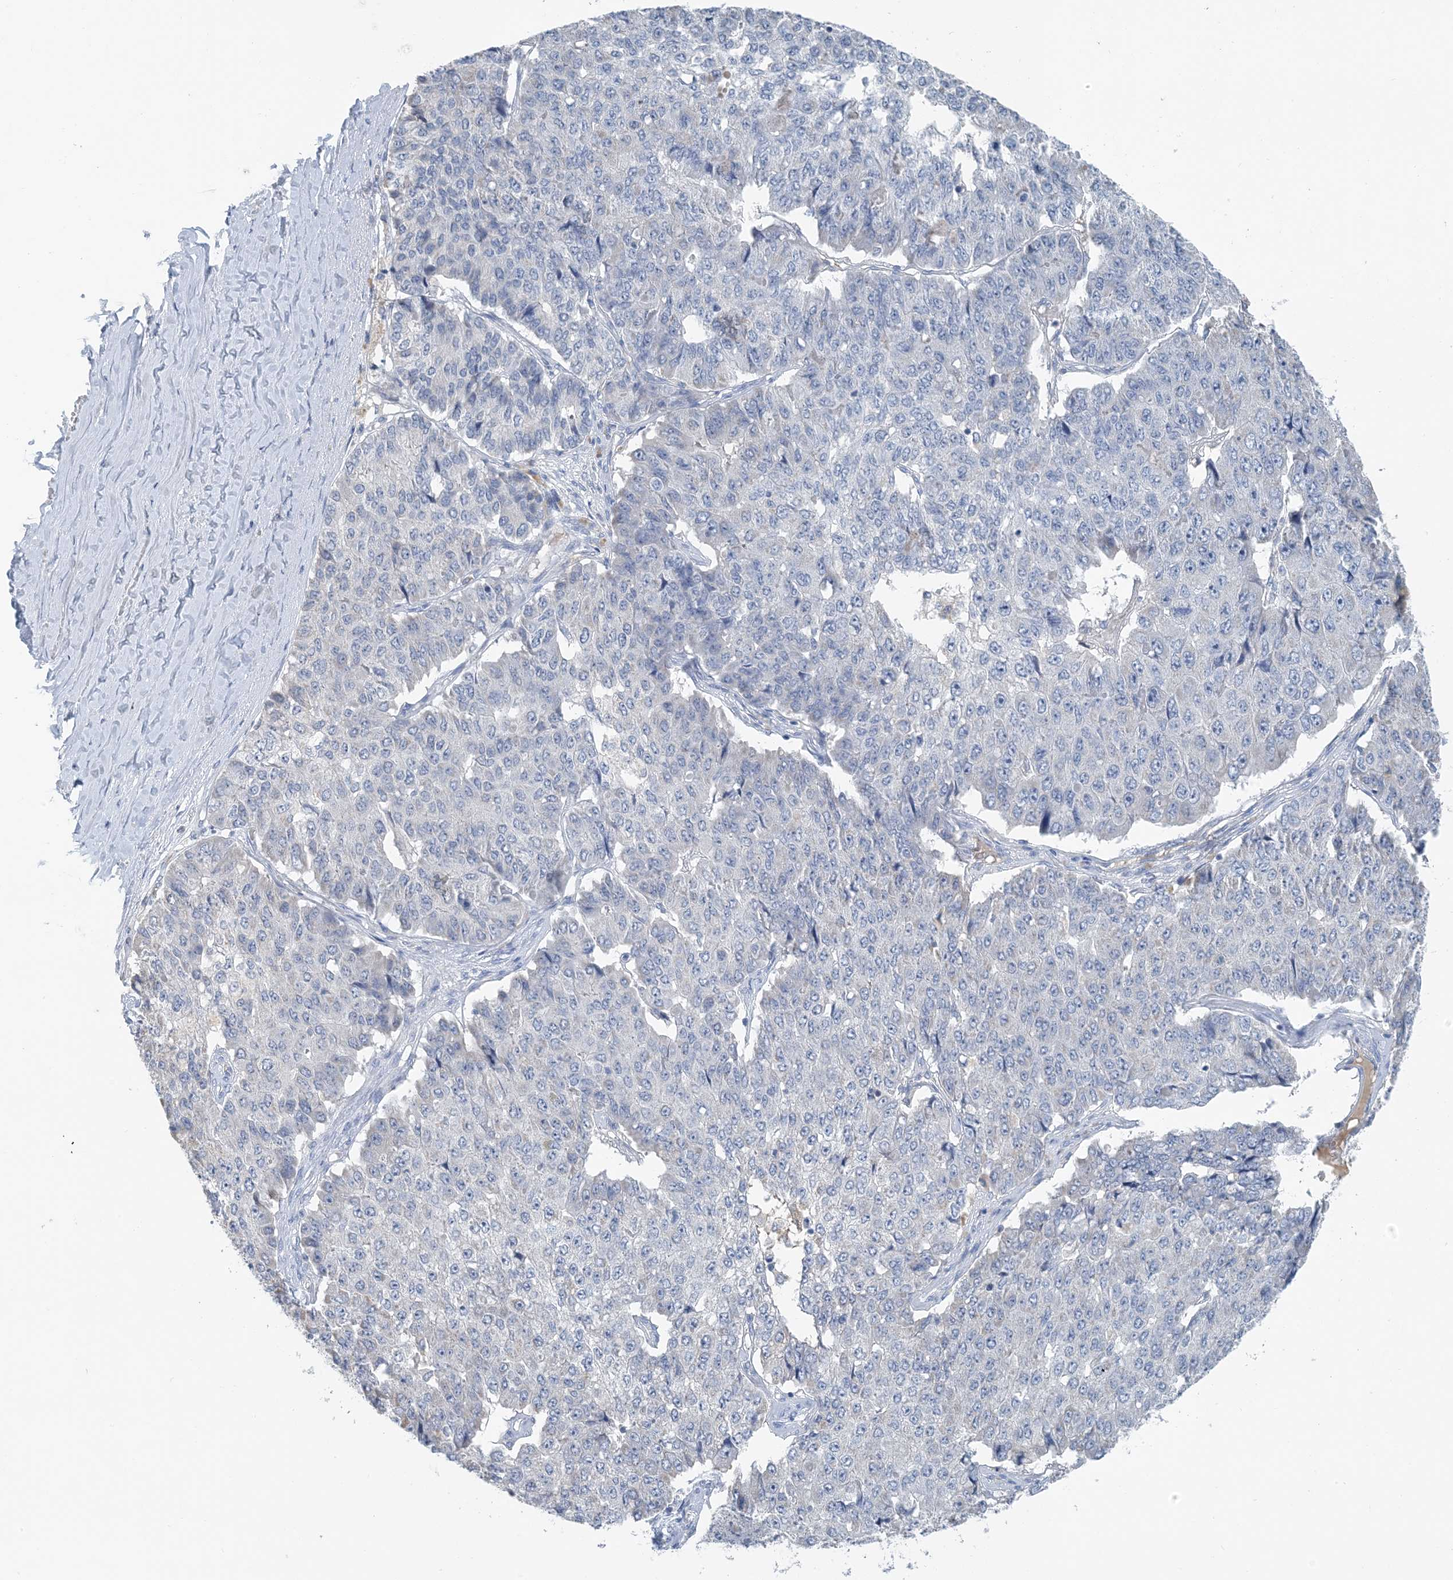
{"staining": {"intensity": "negative", "quantity": "none", "location": "none"}, "tissue": "pancreatic cancer", "cell_type": "Tumor cells", "image_type": "cancer", "snomed": [{"axis": "morphology", "description": "Adenocarcinoma, NOS"}, {"axis": "topography", "description": "Pancreas"}], "caption": "Pancreatic adenocarcinoma stained for a protein using IHC exhibits no positivity tumor cells.", "gene": "CTRL", "patient": {"sex": "male", "age": 50}}